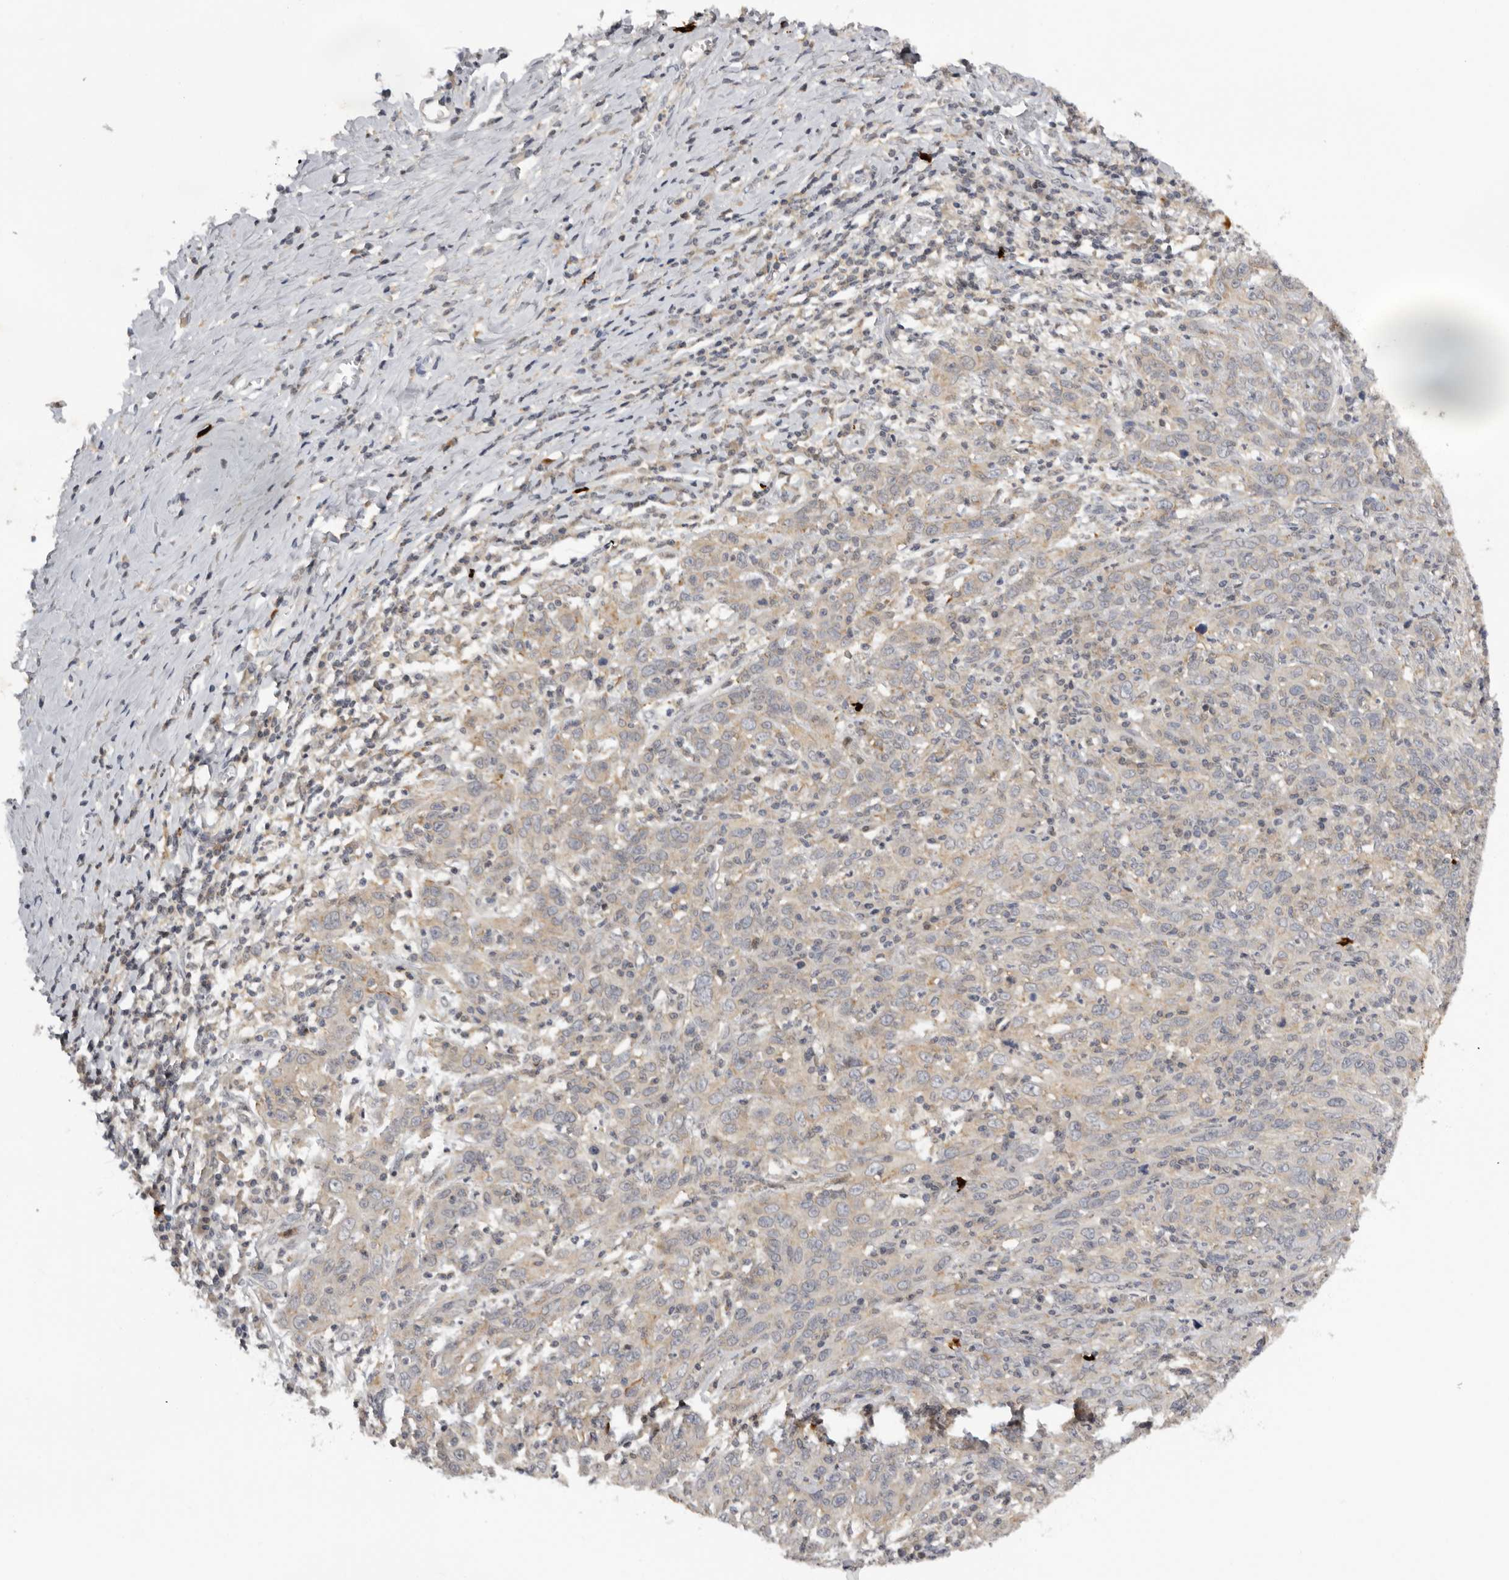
{"staining": {"intensity": "weak", "quantity": "<25%", "location": "cytoplasmic/membranous"}, "tissue": "cervical cancer", "cell_type": "Tumor cells", "image_type": "cancer", "snomed": [{"axis": "morphology", "description": "Squamous cell carcinoma, NOS"}, {"axis": "topography", "description": "Cervix"}], "caption": "IHC micrograph of human cervical cancer stained for a protein (brown), which shows no staining in tumor cells.", "gene": "KIF2B", "patient": {"sex": "female", "age": 46}}